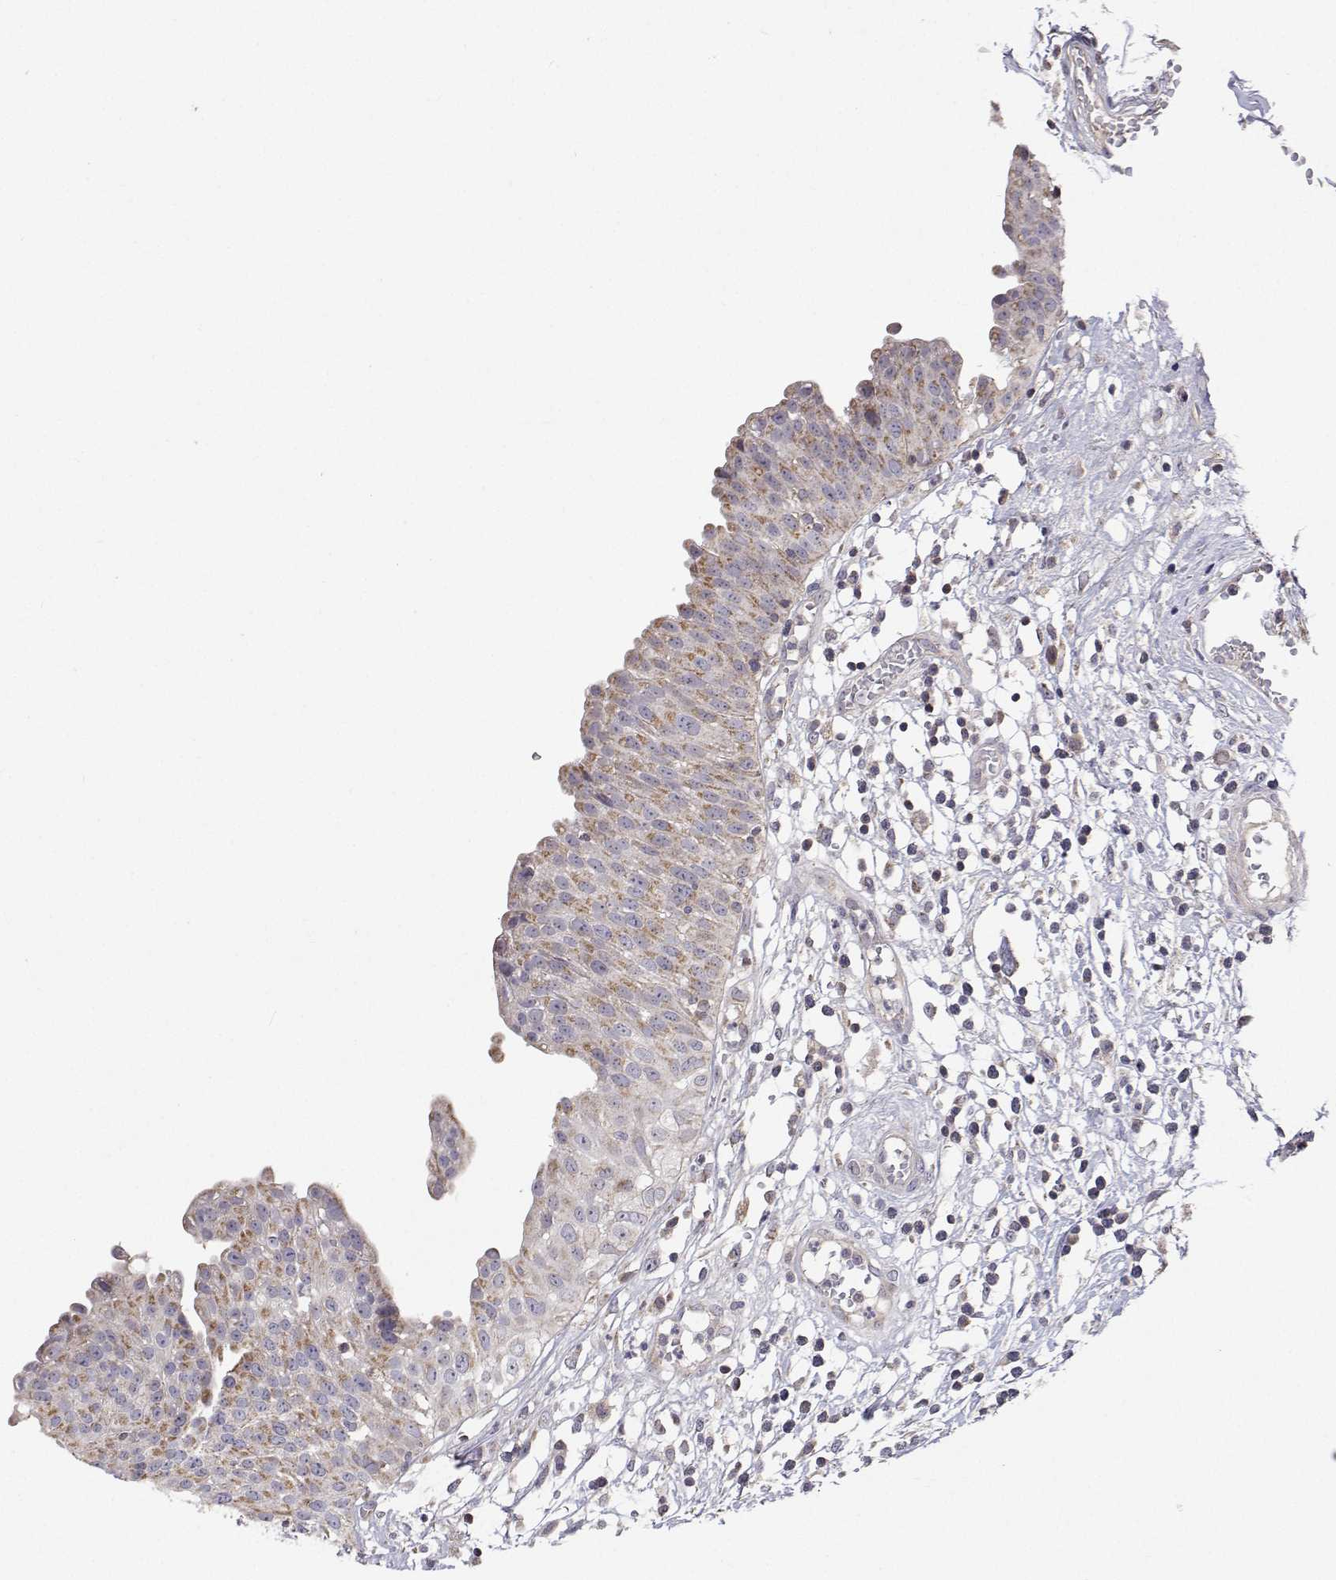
{"staining": {"intensity": "weak", "quantity": ">75%", "location": "cytoplasmic/membranous"}, "tissue": "urinary bladder", "cell_type": "Urothelial cells", "image_type": "normal", "snomed": [{"axis": "morphology", "description": "Normal tissue, NOS"}, {"axis": "topography", "description": "Urinary bladder"}], "caption": "A brown stain labels weak cytoplasmic/membranous expression of a protein in urothelial cells of normal urinary bladder.", "gene": "MRPL3", "patient": {"sex": "male", "age": 64}}